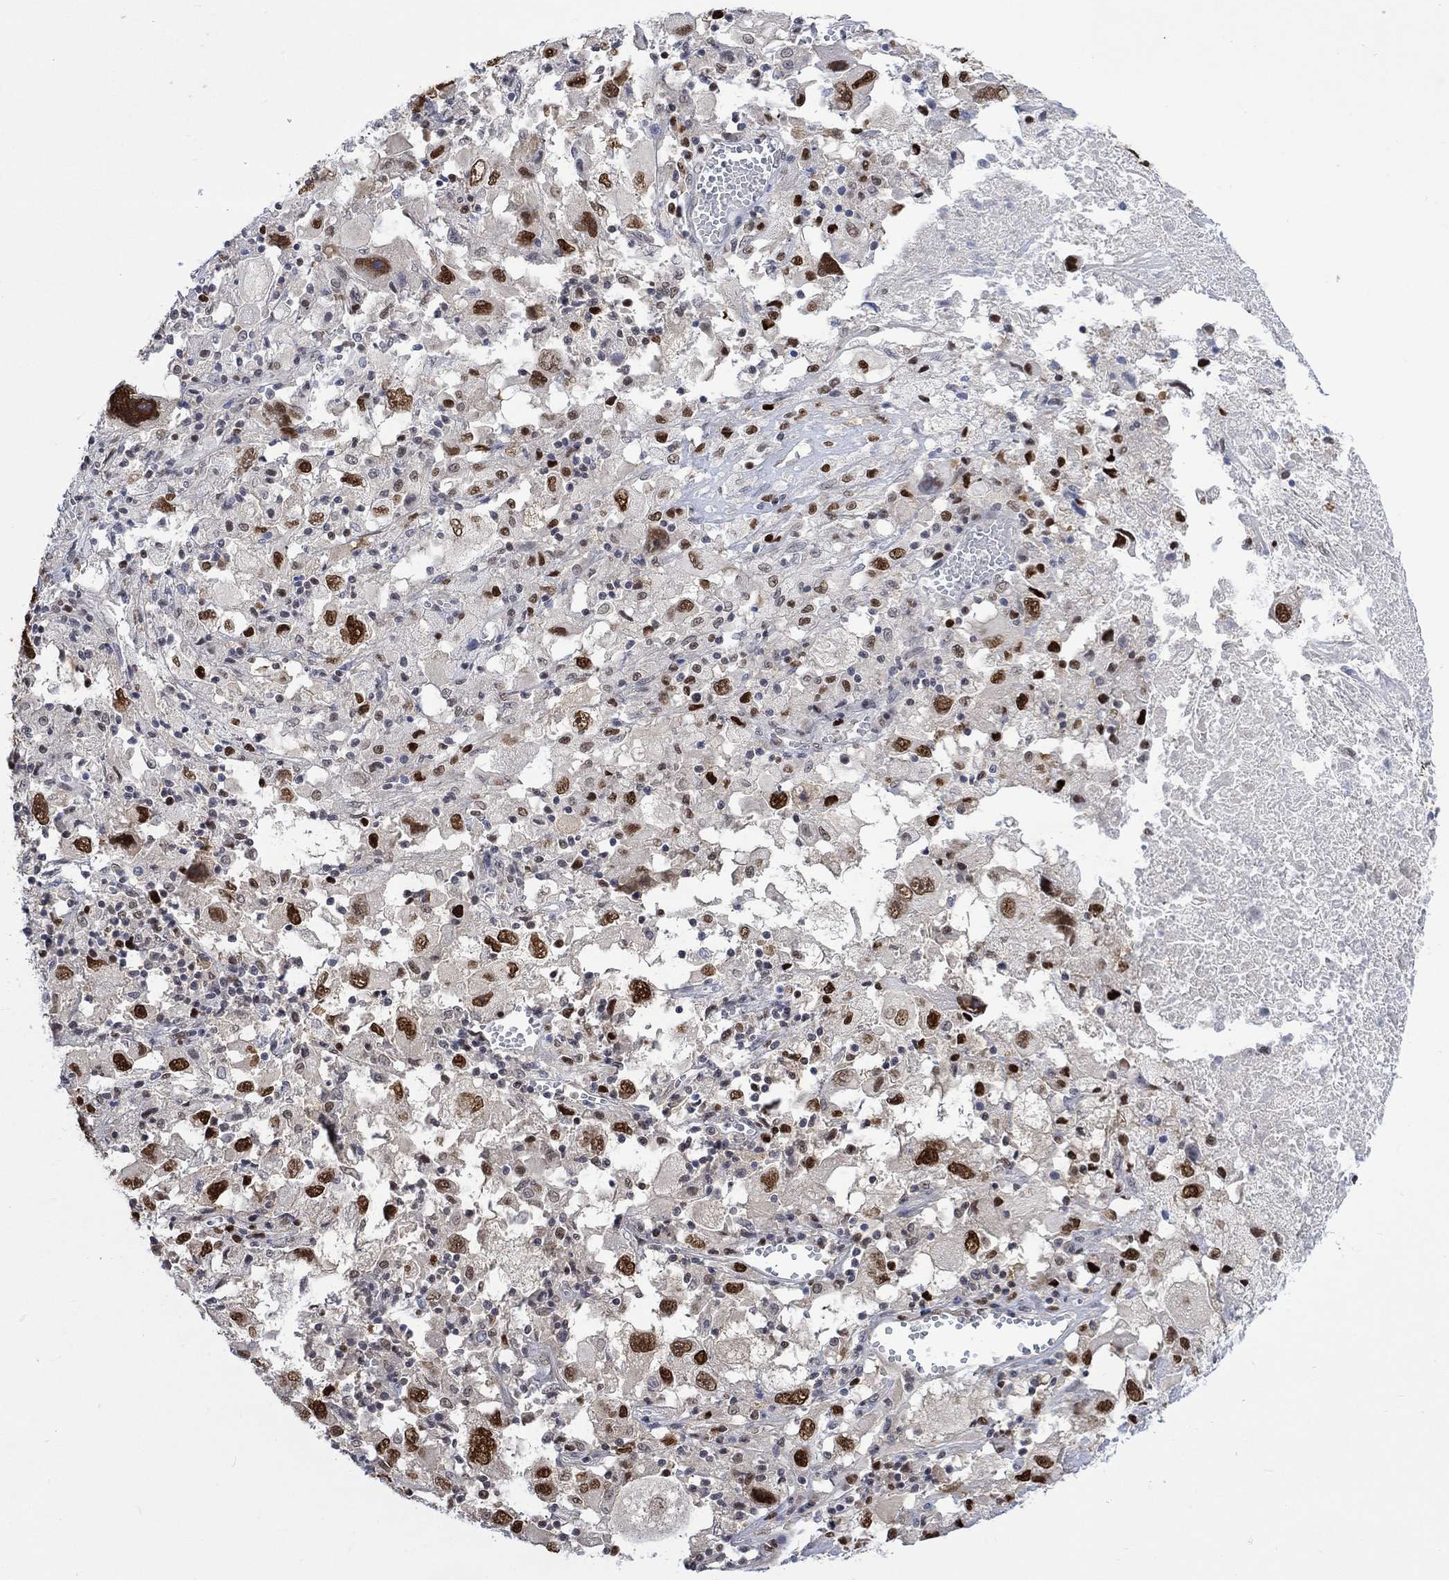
{"staining": {"intensity": "strong", "quantity": ">75%", "location": "nuclear"}, "tissue": "melanoma", "cell_type": "Tumor cells", "image_type": "cancer", "snomed": [{"axis": "morphology", "description": "Malignant melanoma, Metastatic site"}, {"axis": "topography", "description": "Soft tissue"}], "caption": "A high-resolution histopathology image shows immunohistochemistry staining of malignant melanoma (metastatic site), which displays strong nuclear staining in about >75% of tumor cells. Using DAB (3,3'-diaminobenzidine) (brown) and hematoxylin (blue) stains, captured at high magnification using brightfield microscopy.", "gene": "RAD54L2", "patient": {"sex": "male", "age": 50}}